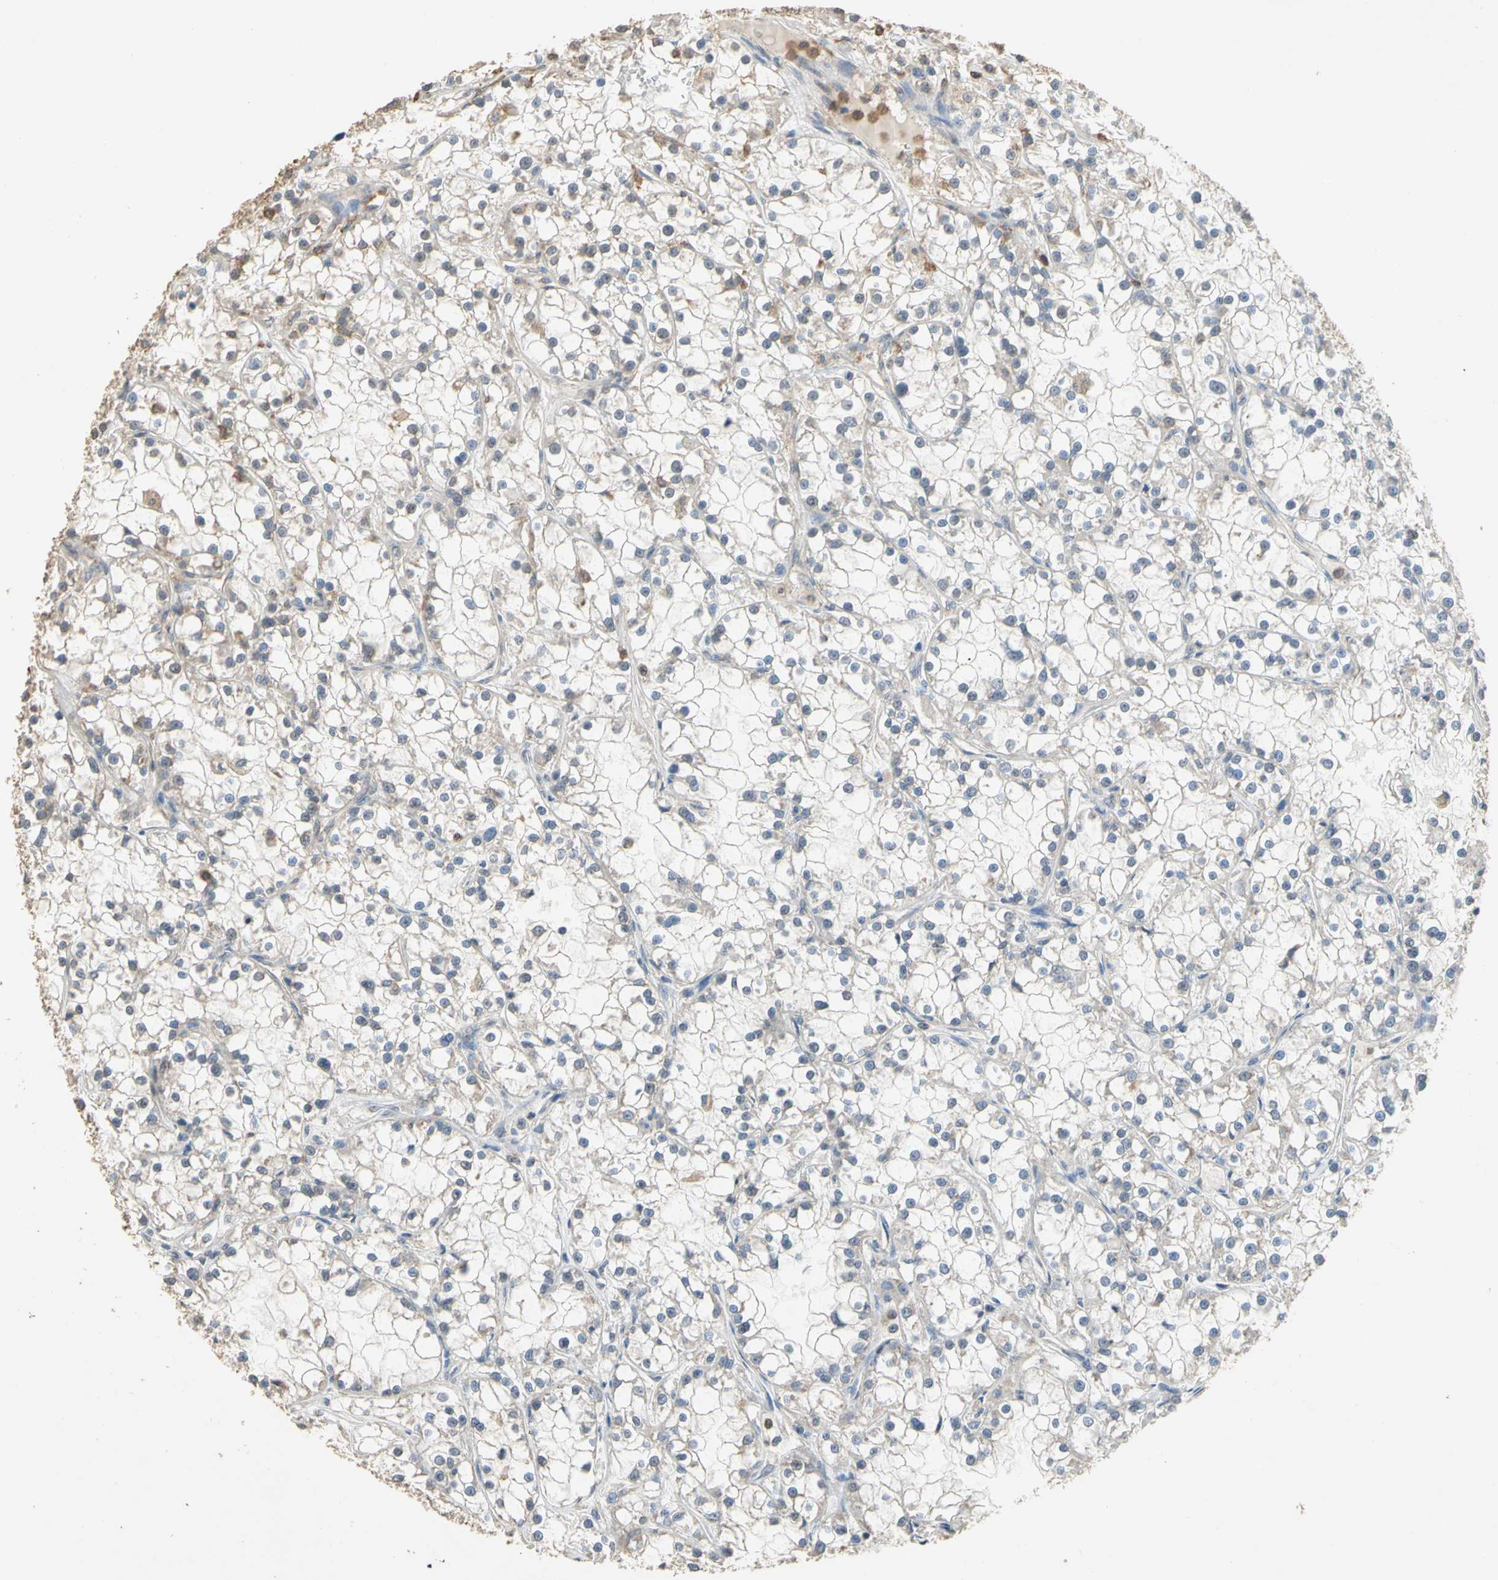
{"staining": {"intensity": "negative", "quantity": "none", "location": "none"}, "tissue": "renal cancer", "cell_type": "Tumor cells", "image_type": "cancer", "snomed": [{"axis": "morphology", "description": "Adenocarcinoma, NOS"}, {"axis": "topography", "description": "Kidney"}], "caption": "Immunohistochemistry micrograph of neoplastic tissue: human renal cancer stained with DAB (3,3'-diaminobenzidine) displays no significant protein staining in tumor cells.", "gene": "MAP3K10", "patient": {"sex": "female", "age": 52}}